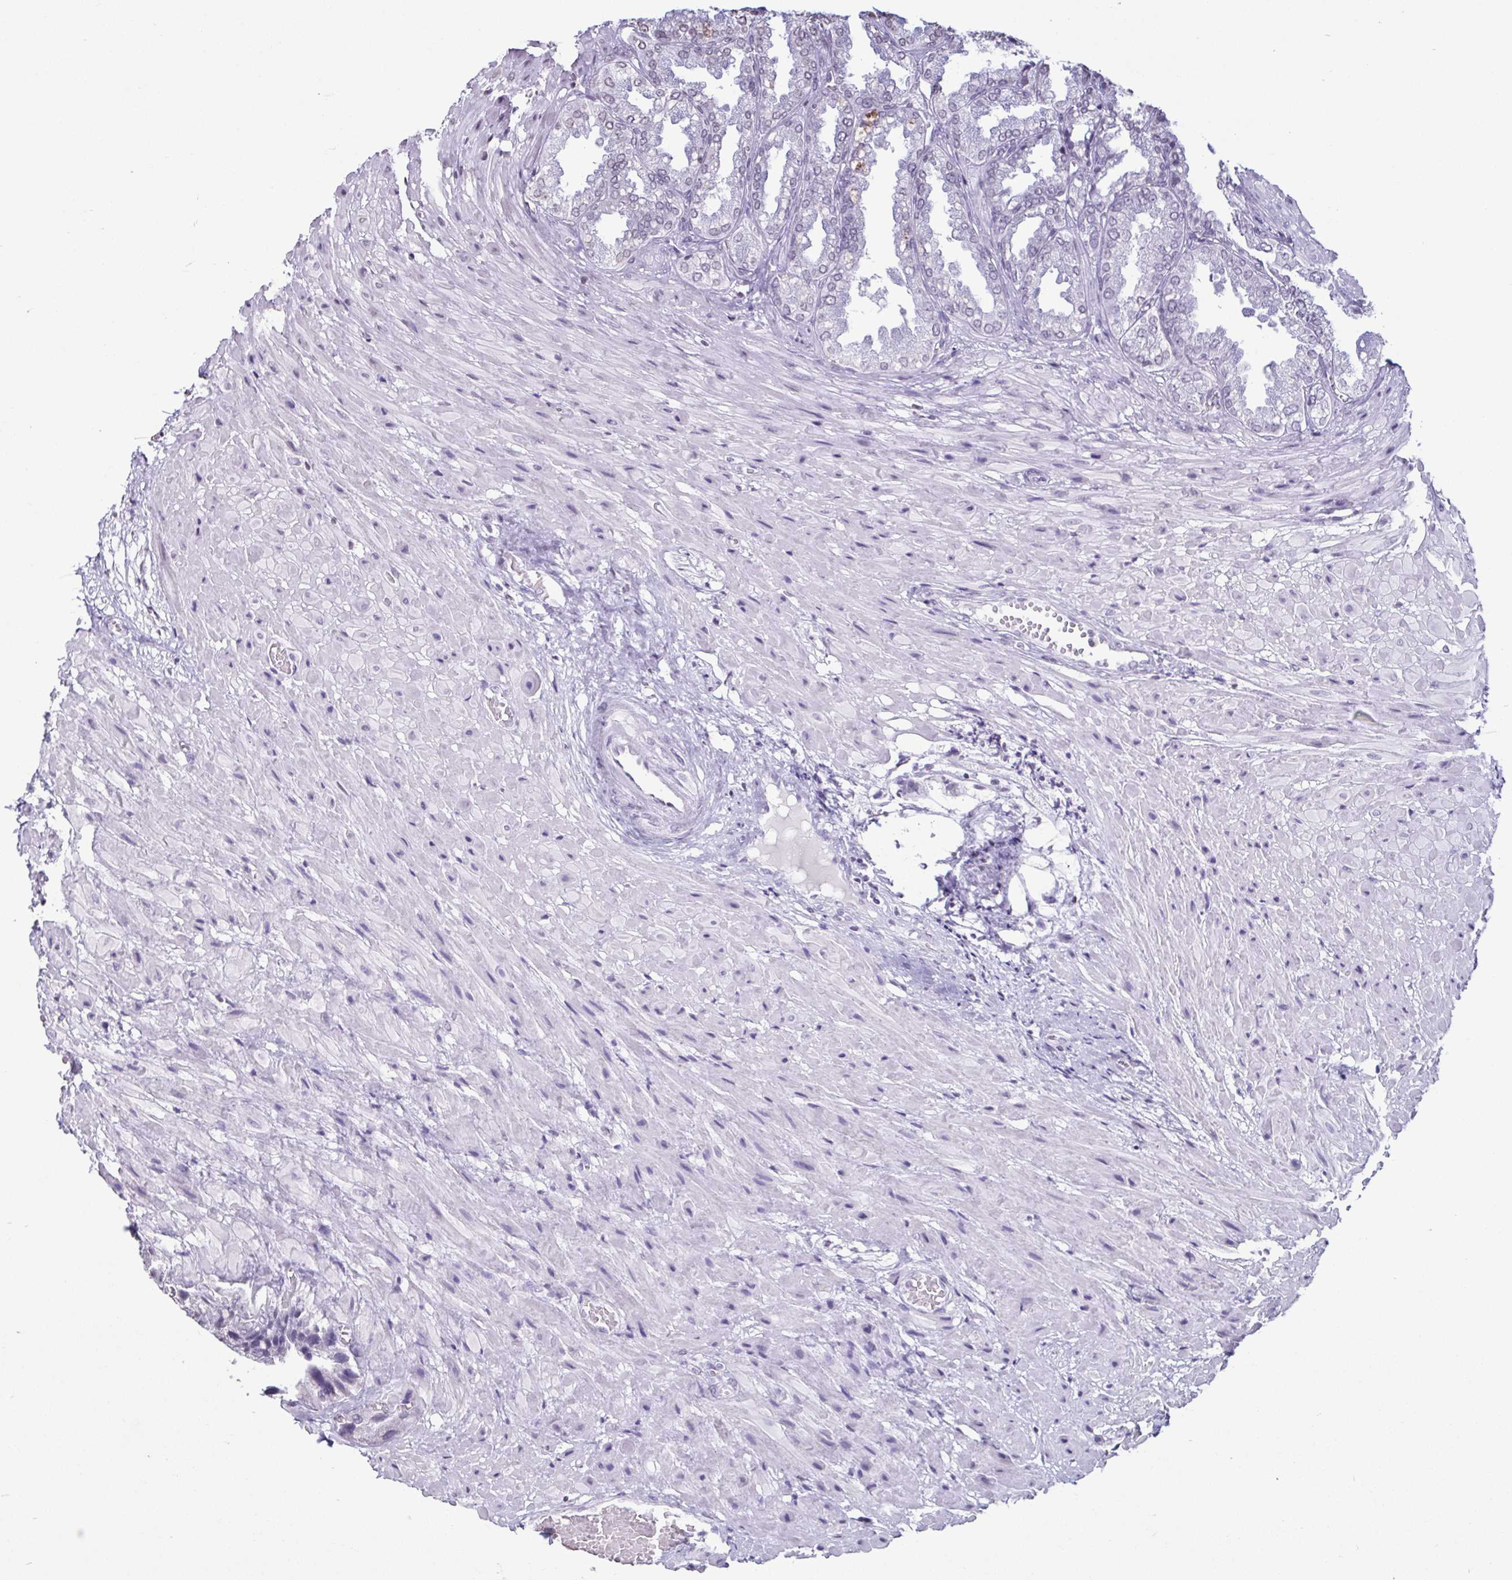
{"staining": {"intensity": "negative", "quantity": "none", "location": "none"}, "tissue": "seminal vesicle", "cell_type": "Glandular cells", "image_type": "normal", "snomed": [{"axis": "morphology", "description": "Normal tissue, NOS"}, {"axis": "topography", "description": "Seminal veicle"}], "caption": "This is an immunohistochemistry (IHC) histopathology image of unremarkable human seminal vesicle. There is no staining in glandular cells.", "gene": "VCX2", "patient": {"sex": "male", "age": 55}}